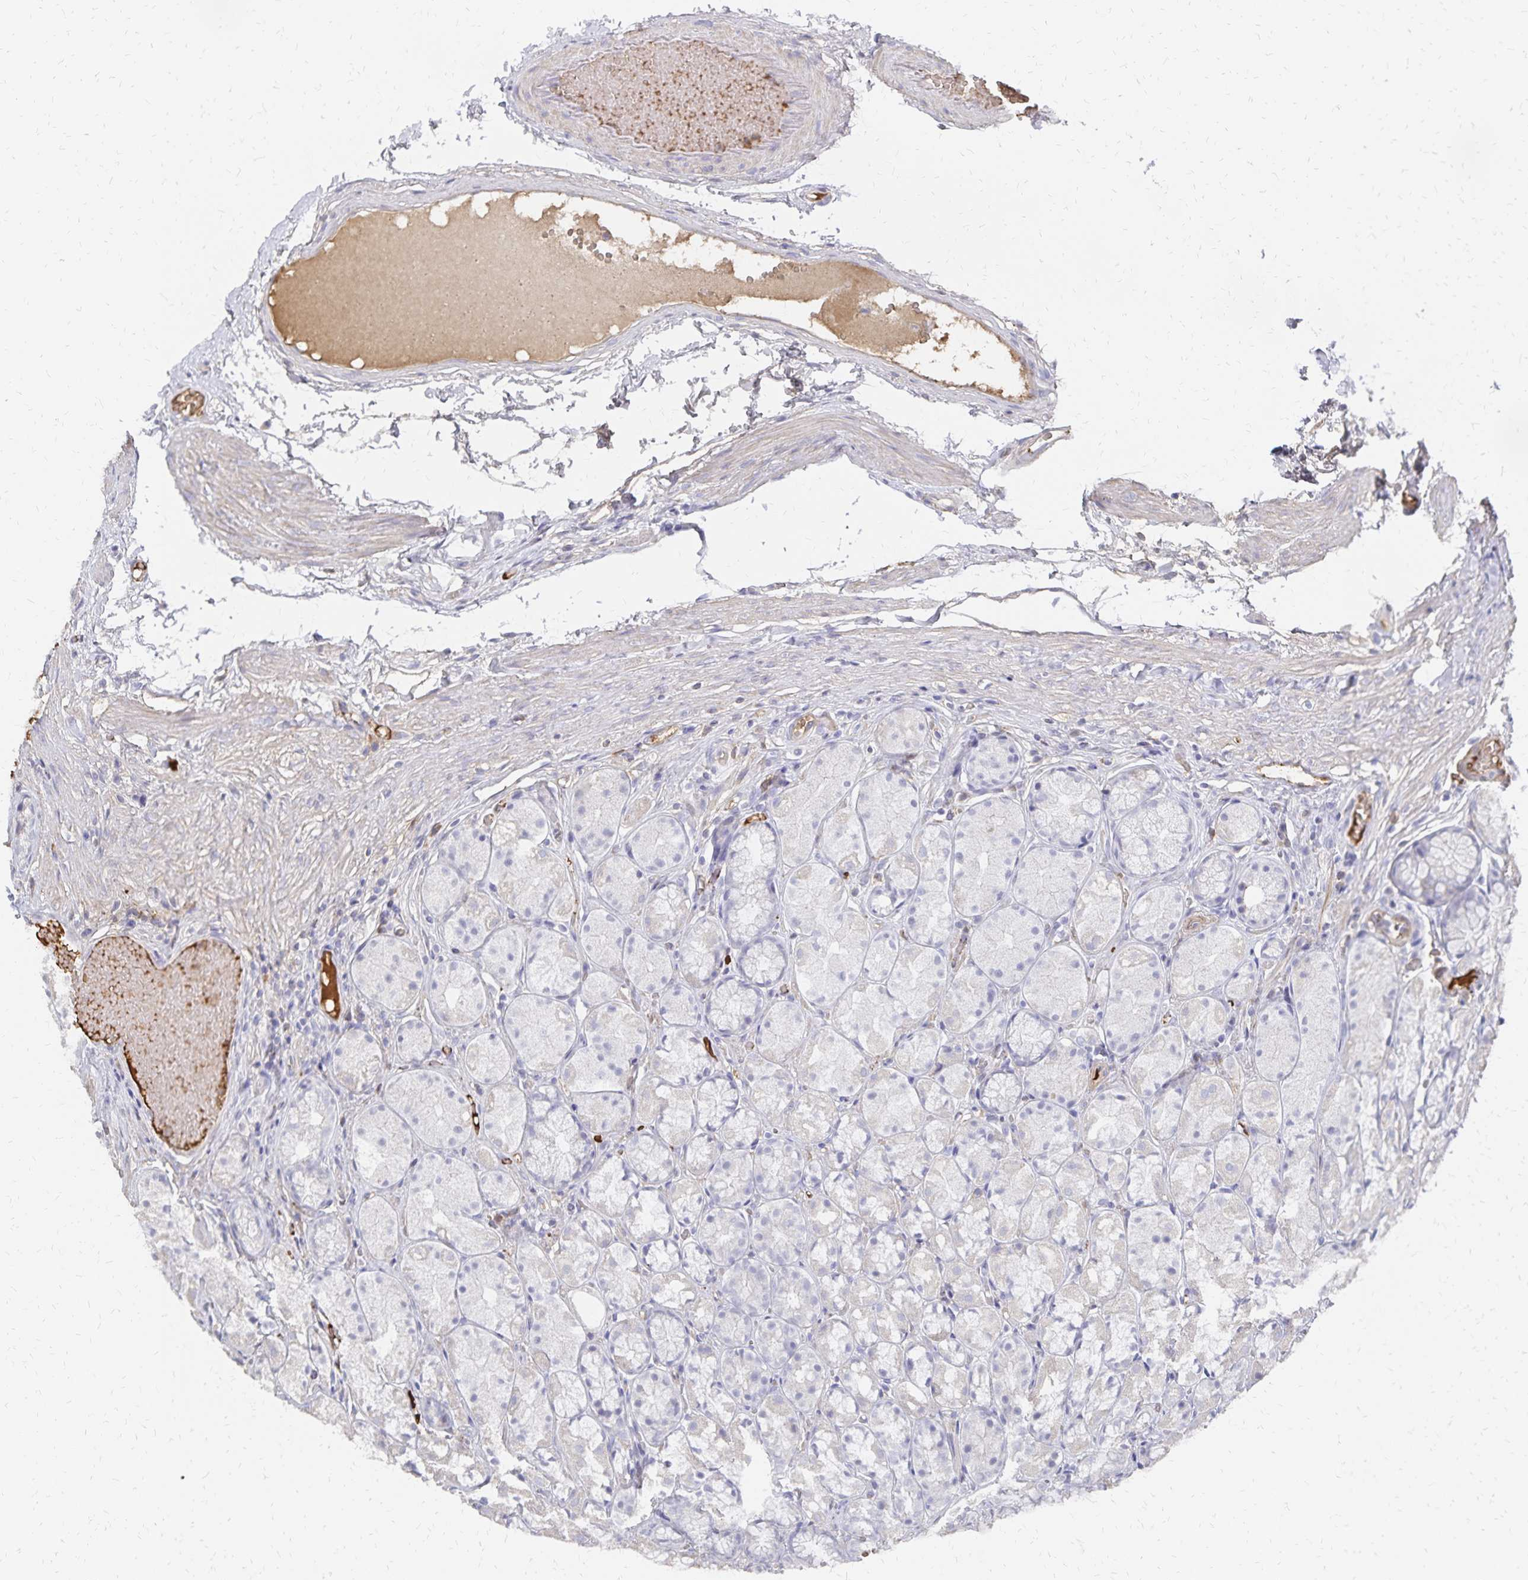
{"staining": {"intensity": "negative", "quantity": "none", "location": "none"}, "tissue": "stomach", "cell_type": "Glandular cells", "image_type": "normal", "snomed": [{"axis": "morphology", "description": "Normal tissue, NOS"}, {"axis": "topography", "description": "Stomach"}], "caption": "The image reveals no staining of glandular cells in normal stomach. (DAB immunohistochemistry (IHC) visualized using brightfield microscopy, high magnification).", "gene": "KISS1", "patient": {"sex": "male", "age": 70}}